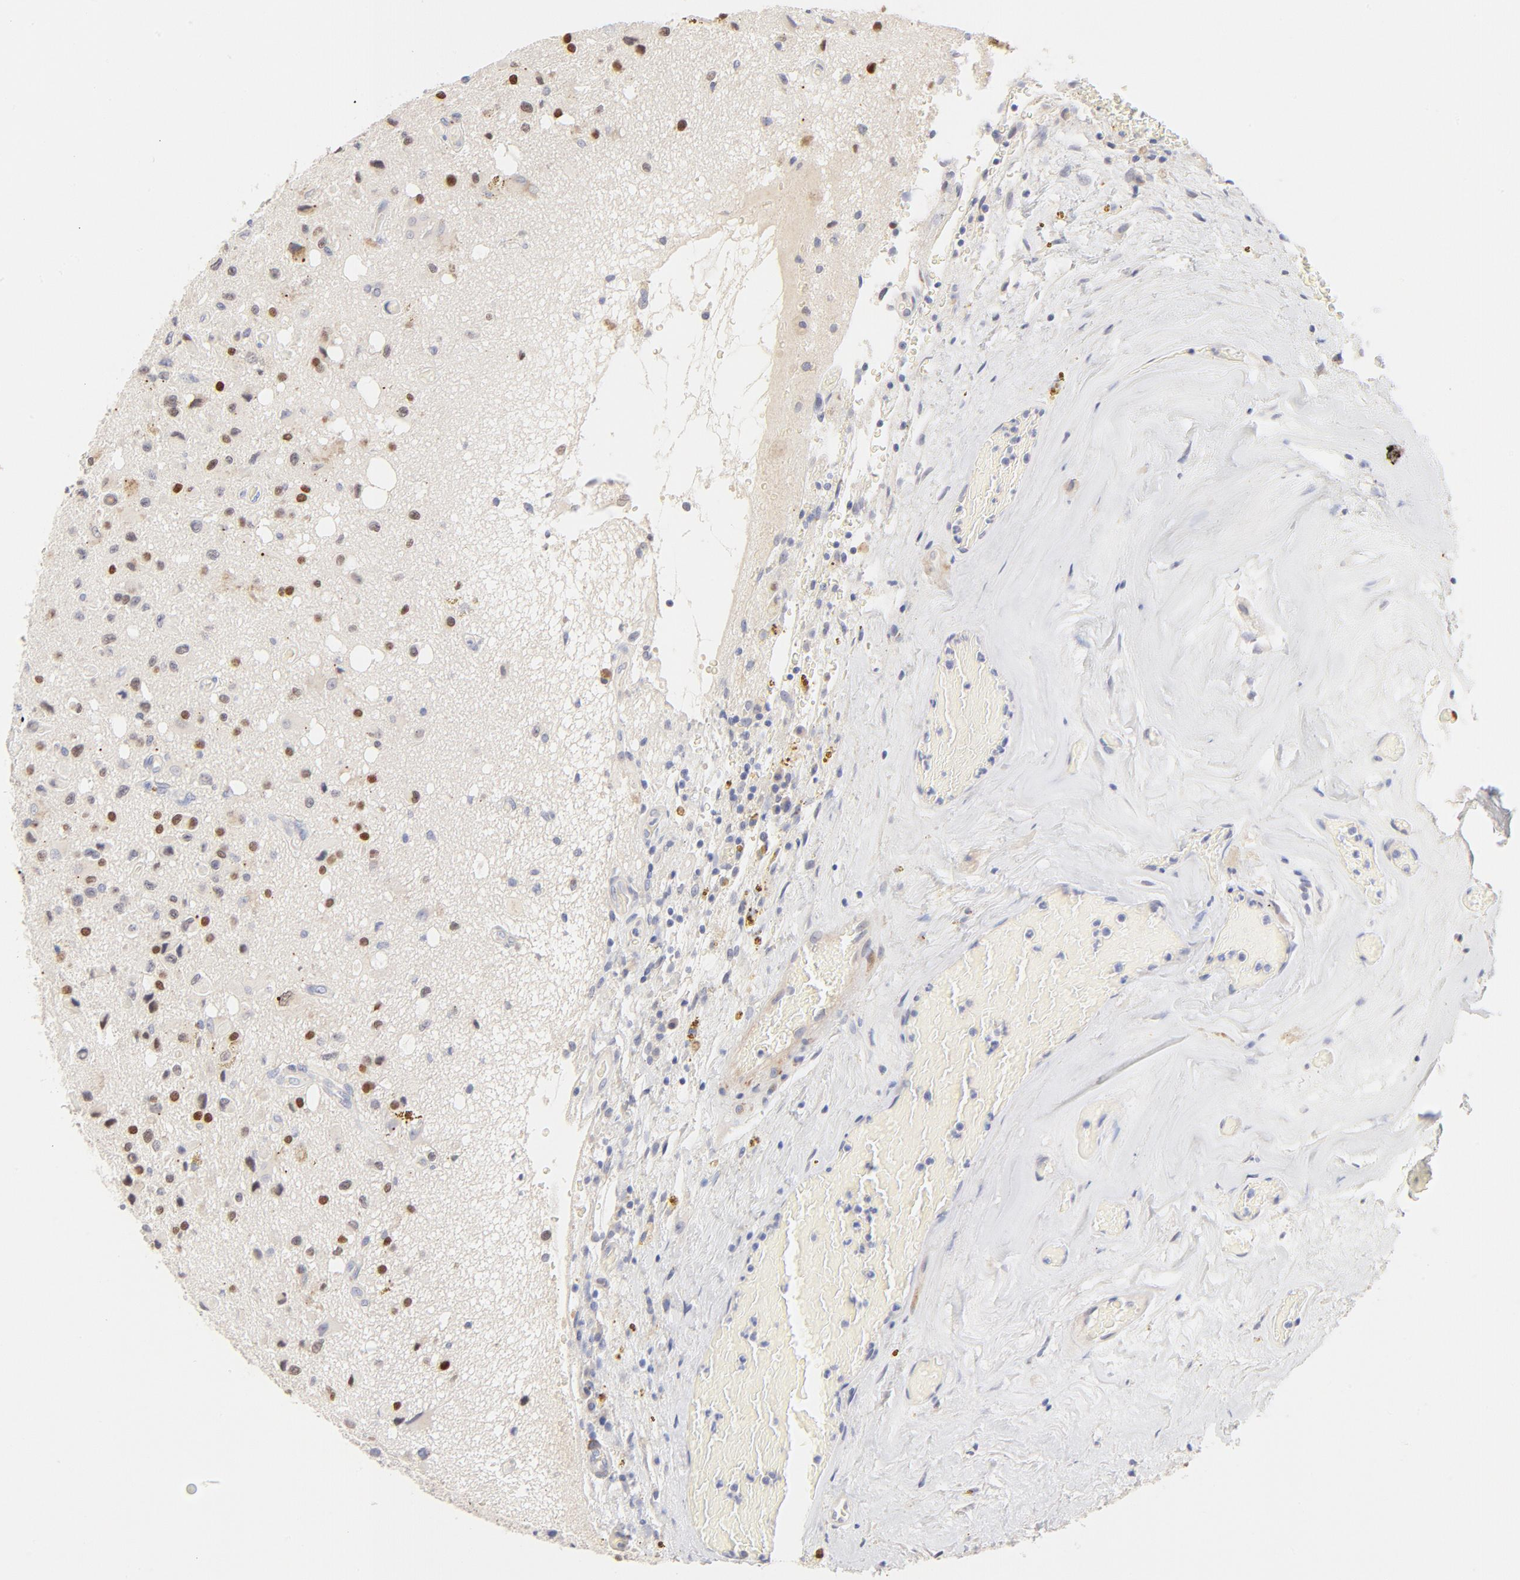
{"staining": {"intensity": "weak", "quantity": "25%-75%", "location": "cytoplasmic/membranous,nuclear"}, "tissue": "glioma", "cell_type": "Tumor cells", "image_type": "cancer", "snomed": [{"axis": "morphology", "description": "Glioma, malignant, Low grade"}, {"axis": "topography", "description": "Brain"}], "caption": "Immunohistochemical staining of glioma reveals low levels of weak cytoplasmic/membranous and nuclear staining in about 25%-75% of tumor cells. Using DAB (3,3'-diaminobenzidine) (brown) and hematoxylin (blue) stains, captured at high magnification using brightfield microscopy.", "gene": "NKX2-2", "patient": {"sex": "male", "age": 58}}